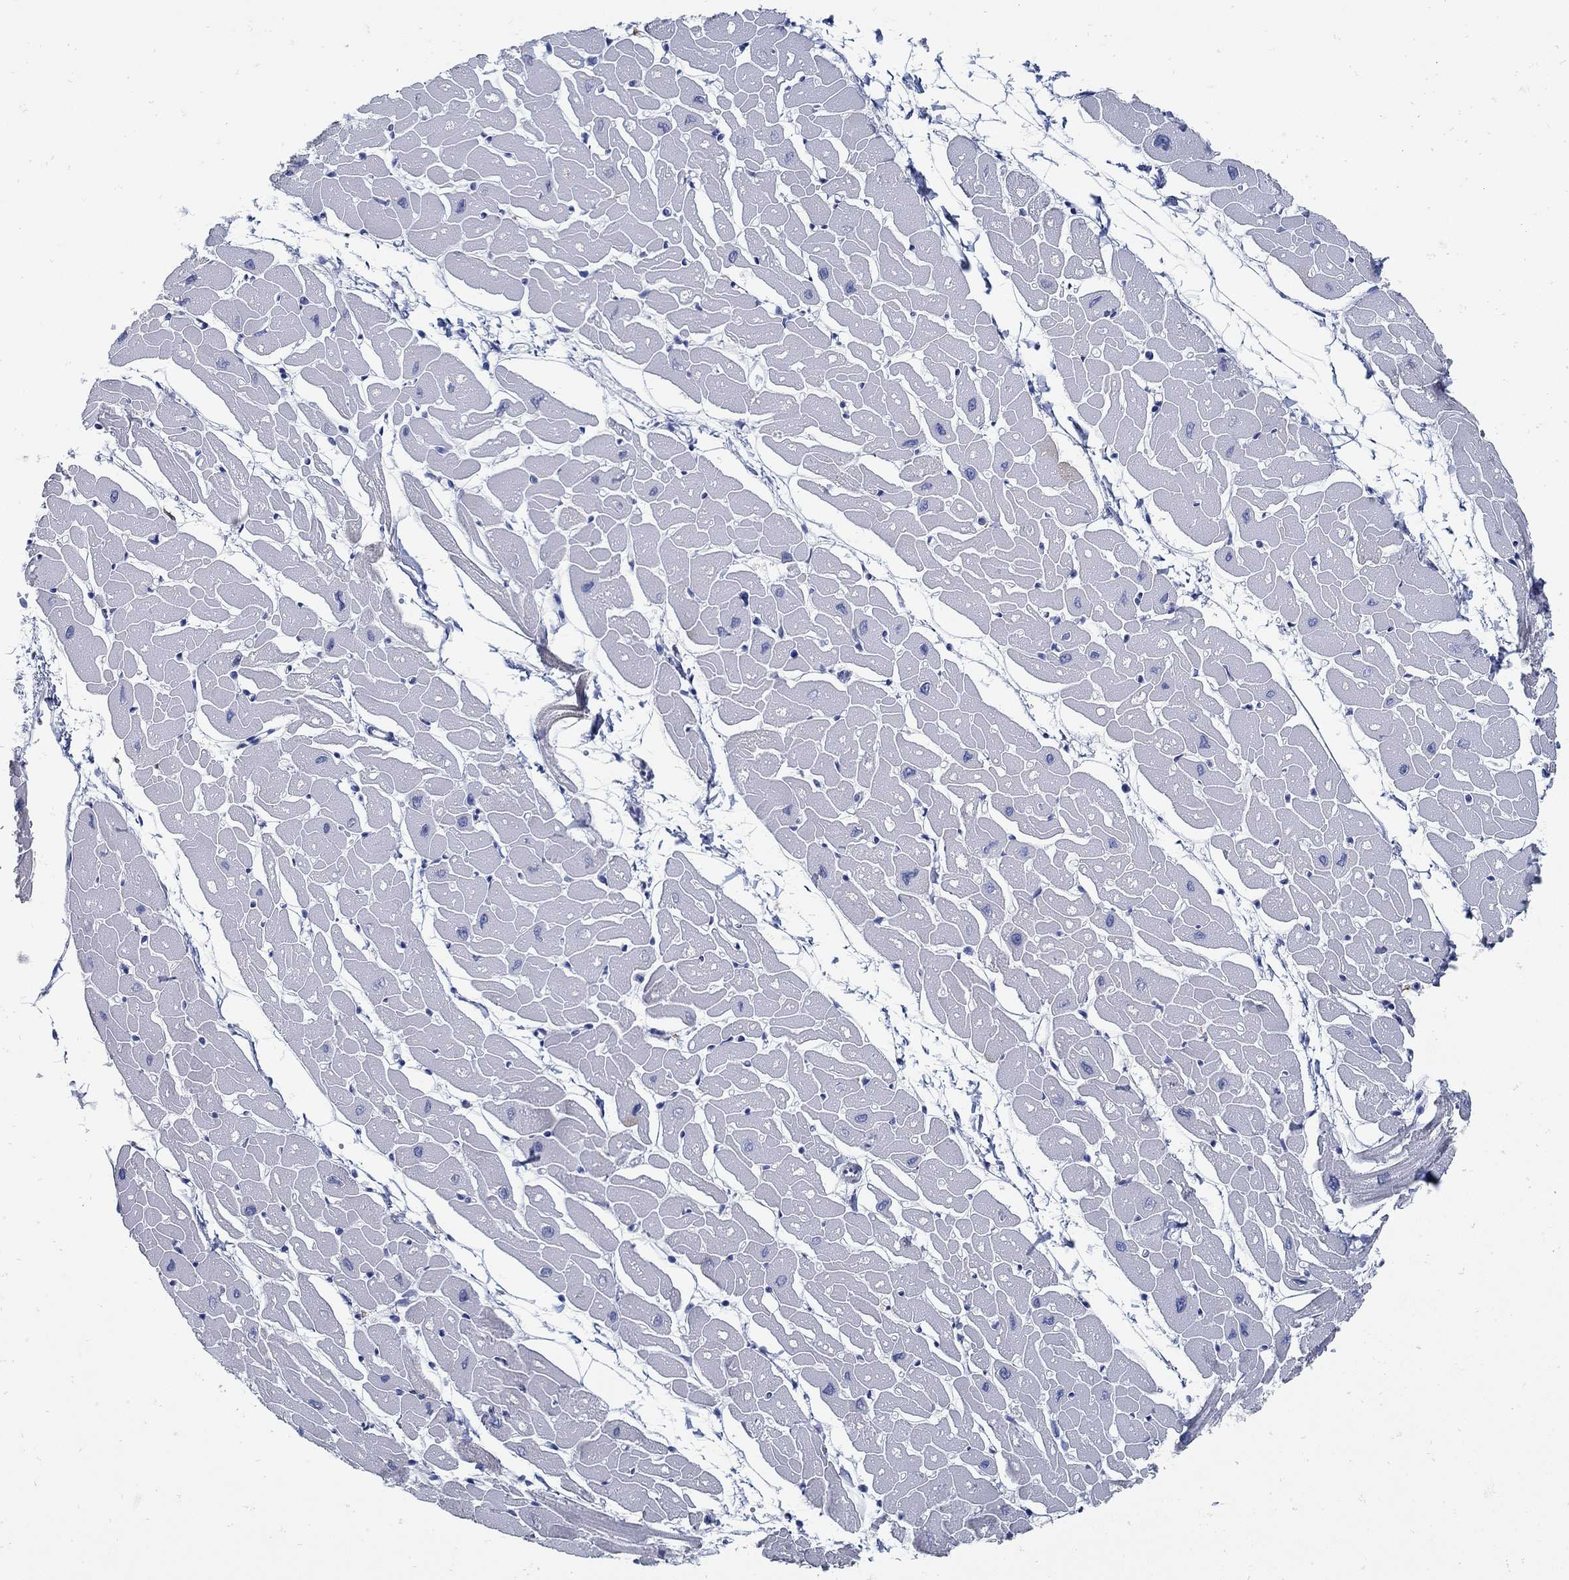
{"staining": {"intensity": "negative", "quantity": "none", "location": "none"}, "tissue": "heart muscle", "cell_type": "Cardiomyocytes", "image_type": "normal", "snomed": [{"axis": "morphology", "description": "Normal tissue, NOS"}, {"axis": "topography", "description": "Heart"}], "caption": "There is no significant staining in cardiomyocytes of heart muscle. (Stains: DAB immunohistochemistry with hematoxylin counter stain, Microscopy: brightfield microscopy at high magnification).", "gene": "ZFAND4", "patient": {"sex": "male", "age": 57}}